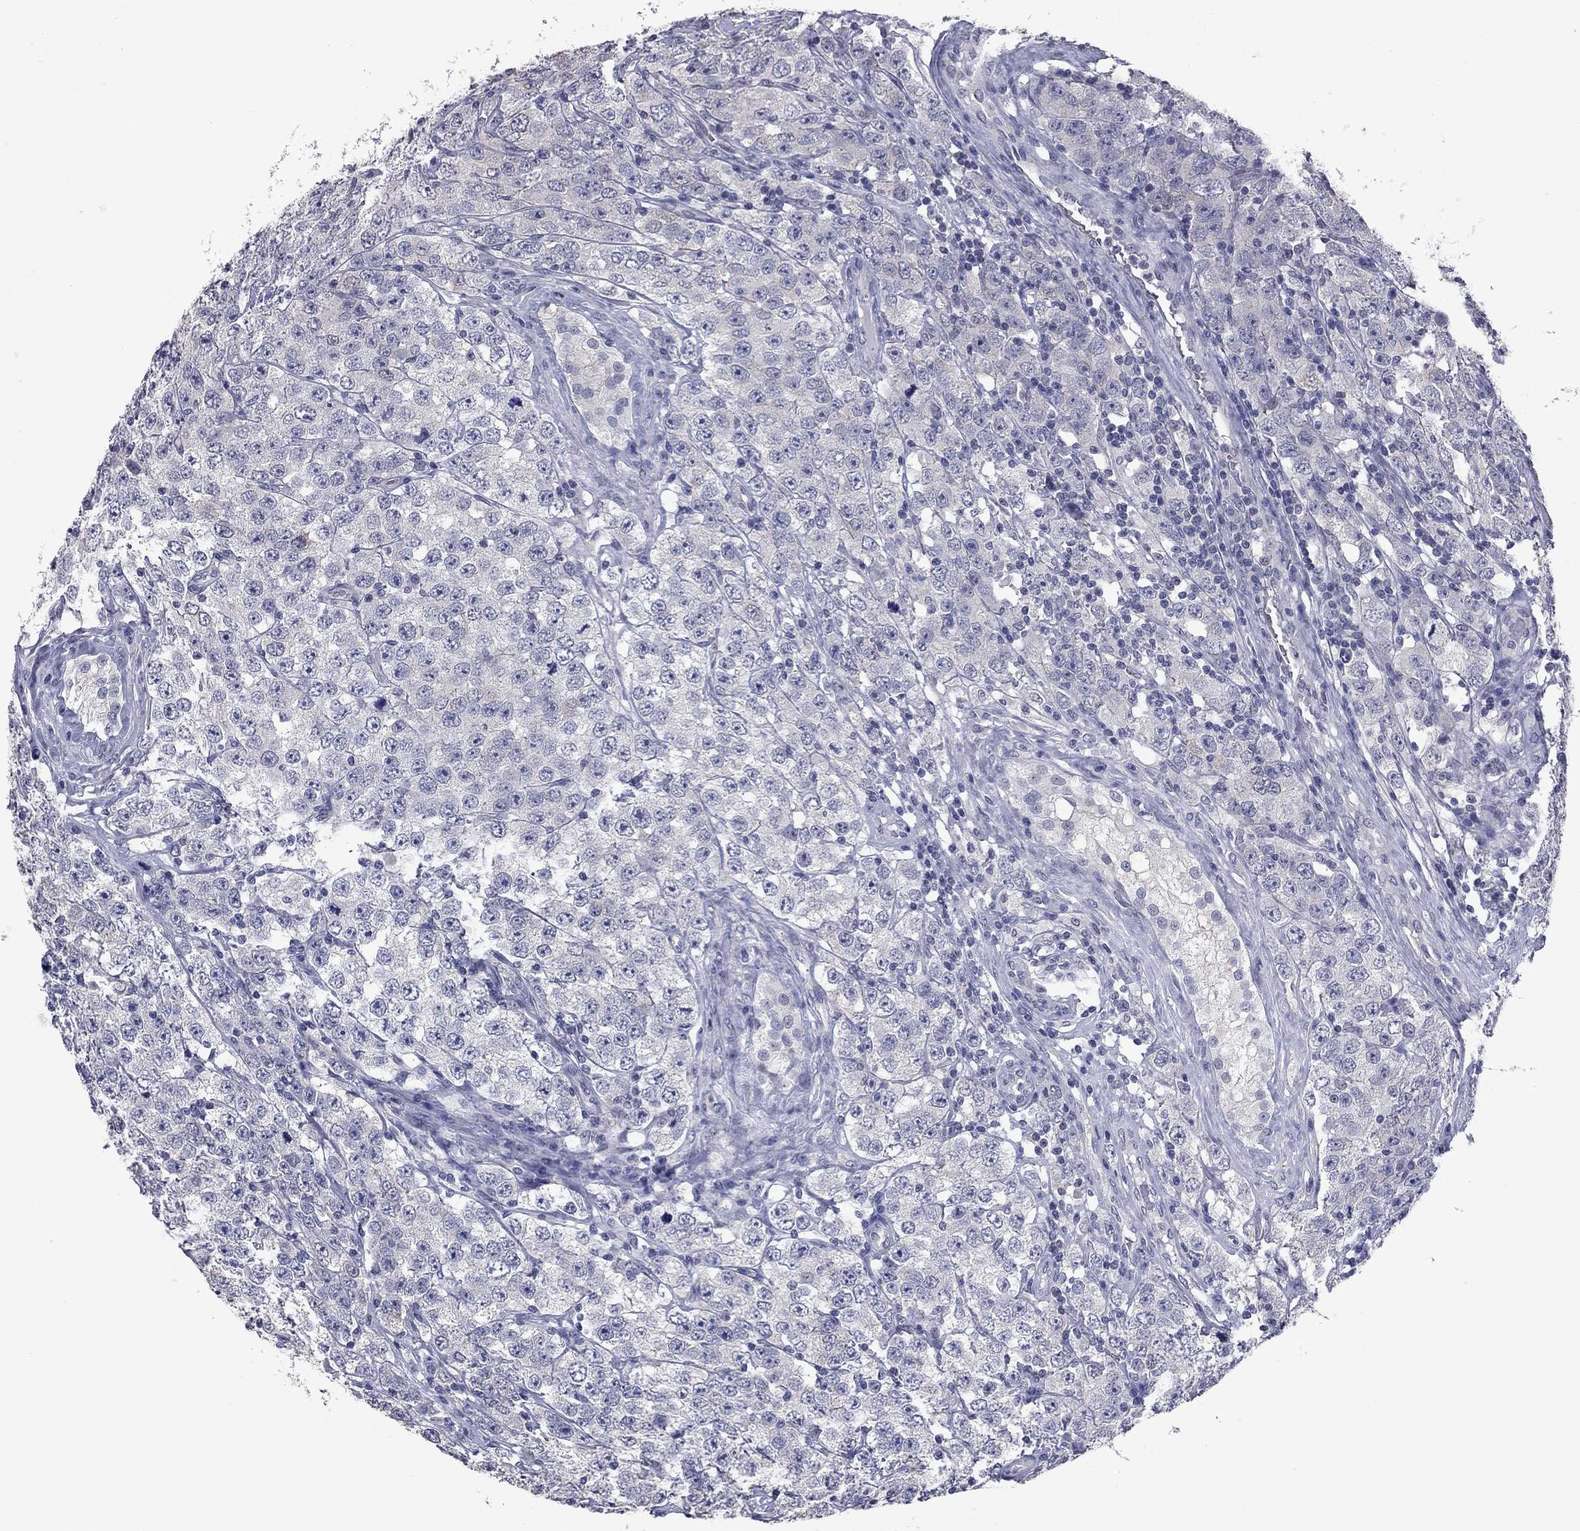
{"staining": {"intensity": "negative", "quantity": "none", "location": "none"}, "tissue": "testis cancer", "cell_type": "Tumor cells", "image_type": "cancer", "snomed": [{"axis": "morphology", "description": "Seminoma, NOS"}, {"axis": "topography", "description": "Testis"}], "caption": "This is a photomicrograph of immunohistochemistry (IHC) staining of testis cancer, which shows no positivity in tumor cells.", "gene": "SHOC2", "patient": {"sex": "male", "age": 52}}